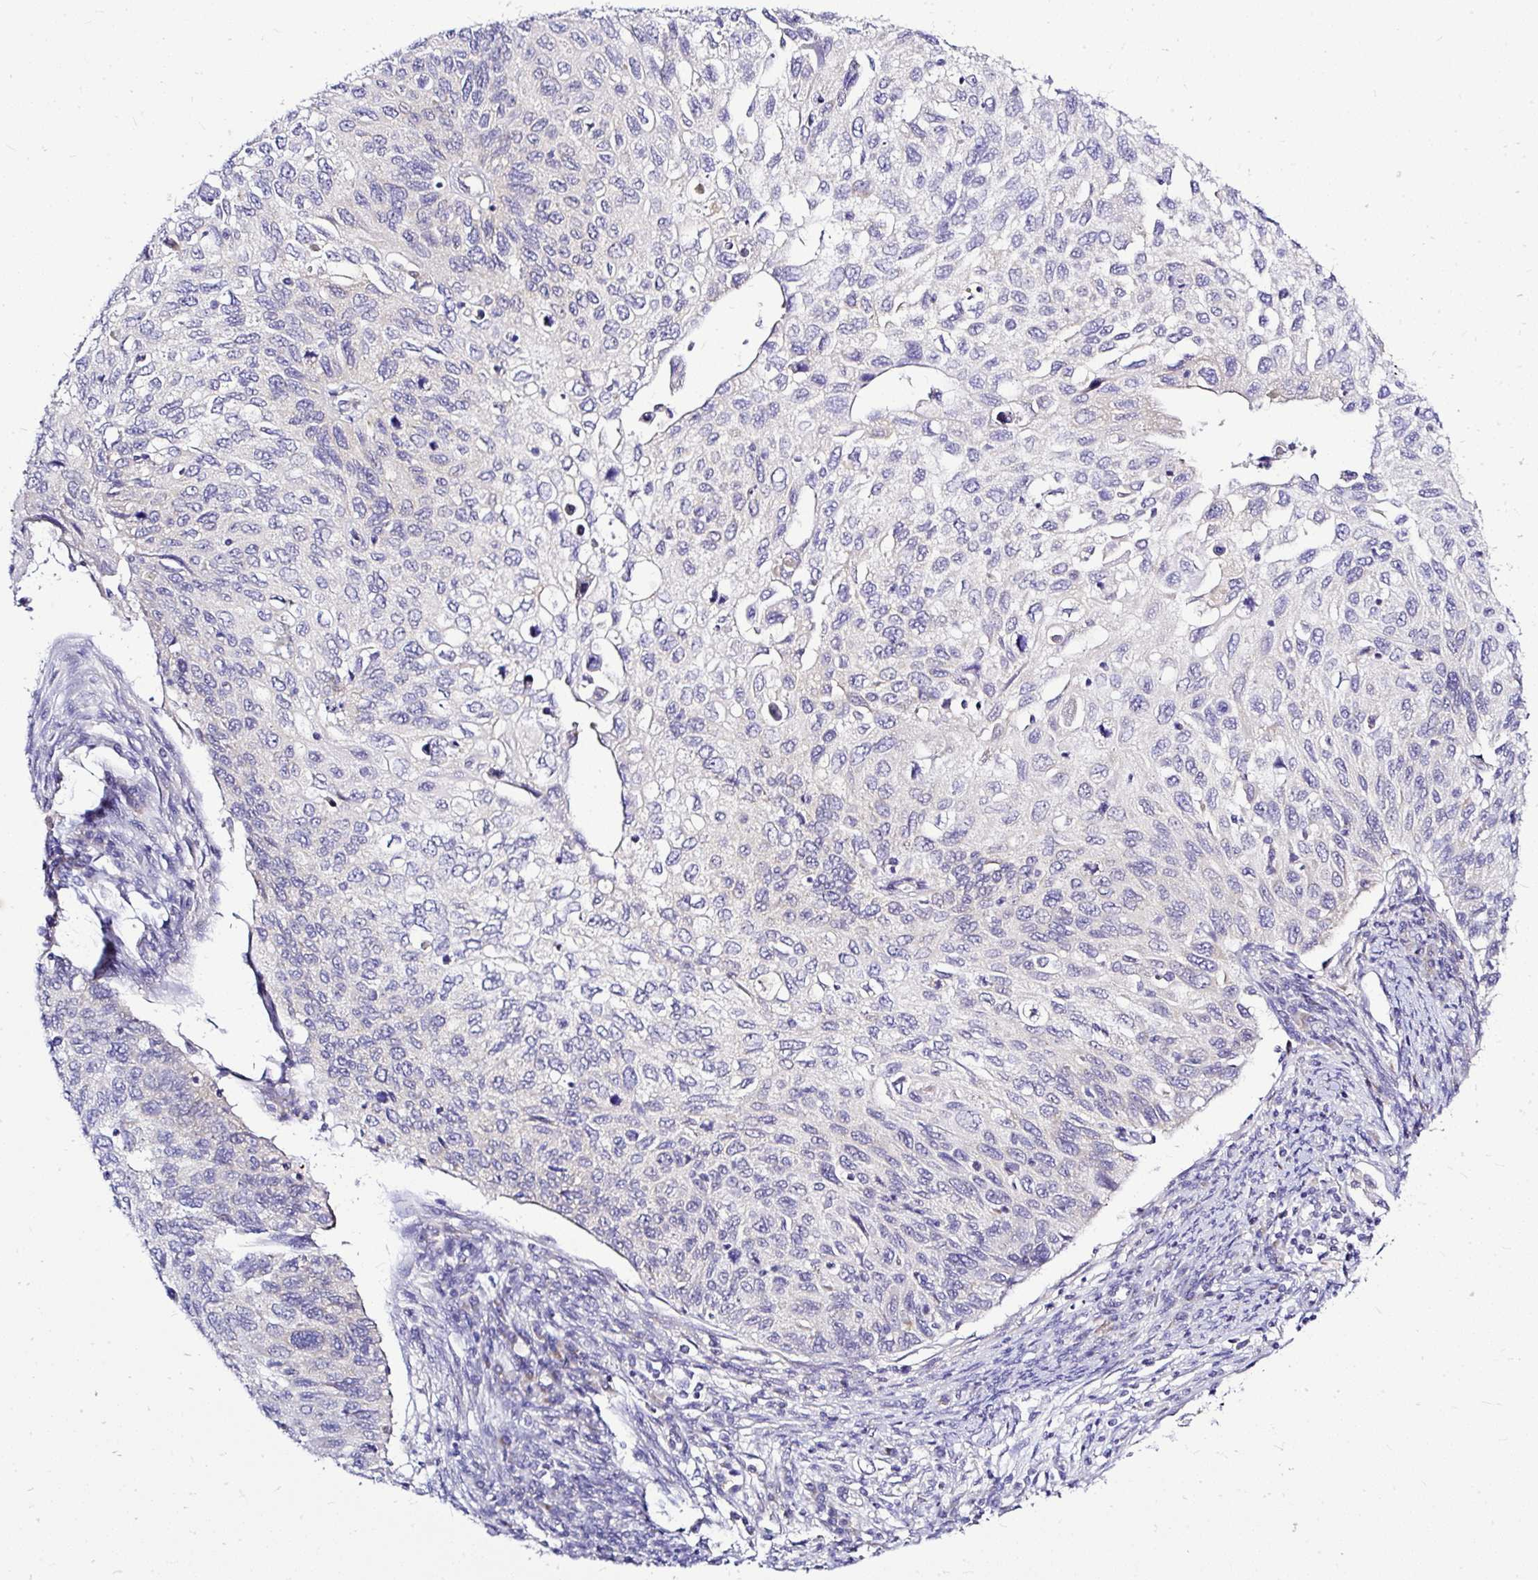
{"staining": {"intensity": "negative", "quantity": "none", "location": "none"}, "tissue": "cervical cancer", "cell_type": "Tumor cells", "image_type": "cancer", "snomed": [{"axis": "morphology", "description": "Squamous cell carcinoma, NOS"}, {"axis": "topography", "description": "Cervix"}], "caption": "Photomicrograph shows no protein expression in tumor cells of cervical cancer (squamous cell carcinoma) tissue. Brightfield microscopy of immunohistochemistry stained with DAB (3,3'-diaminobenzidine) (brown) and hematoxylin (blue), captured at high magnification.", "gene": "AMFR", "patient": {"sex": "female", "age": 70}}